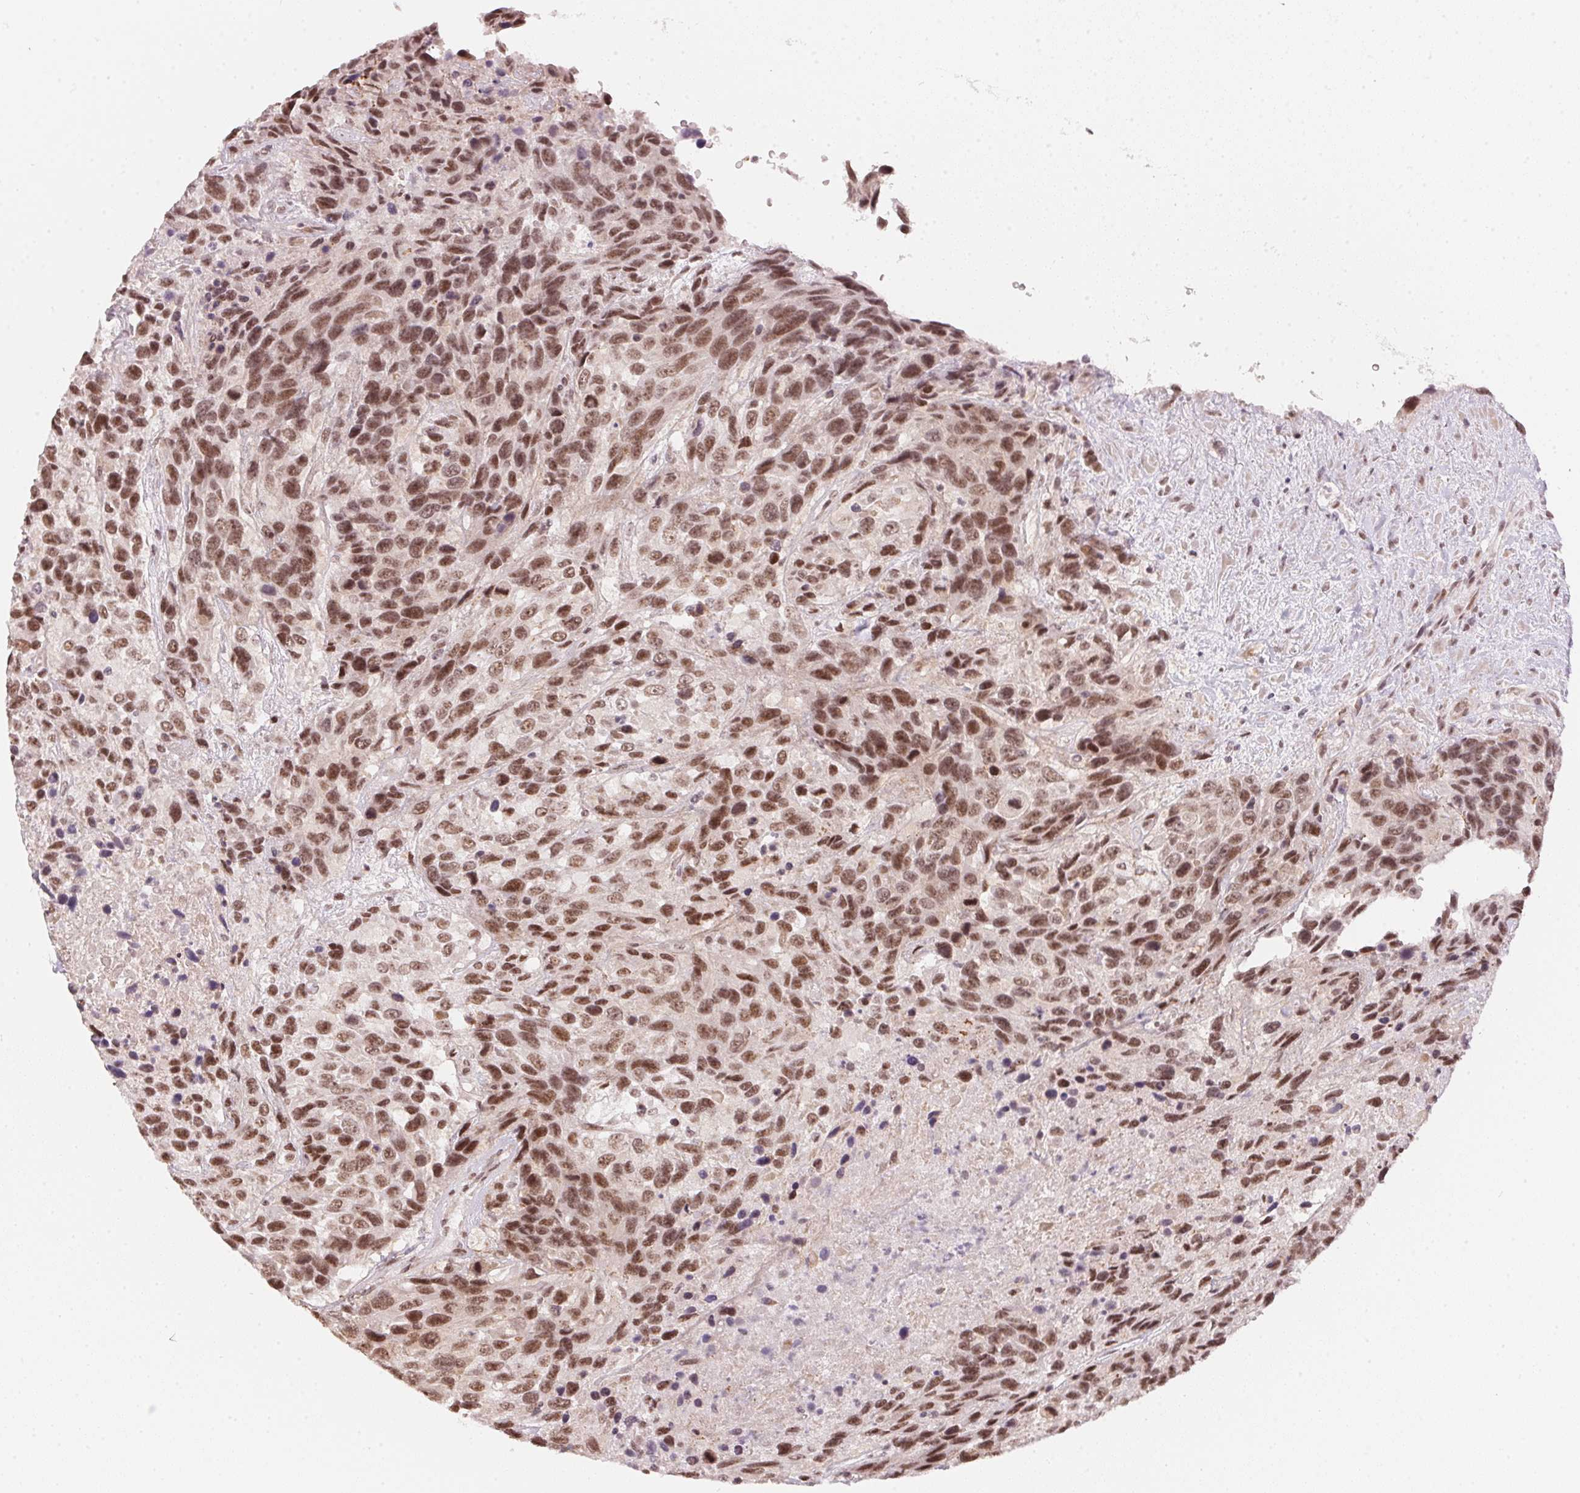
{"staining": {"intensity": "moderate", "quantity": ">75%", "location": "nuclear"}, "tissue": "urothelial cancer", "cell_type": "Tumor cells", "image_type": "cancer", "snomed": [{"axis": "morphology", "description": "Urothelial carcinoma, High grade"}, {"axis": "topography", "description": "Urinary bladder"}], "caption": "A histopathology image showing moderate nuclear staining in about >75% of tumor cells in urothelial carcinoma (high-grade), as visualized by brown immunohistochemical staining.", "gene": "KAT6A", "patient": {"sex": "female", "age": 70}}